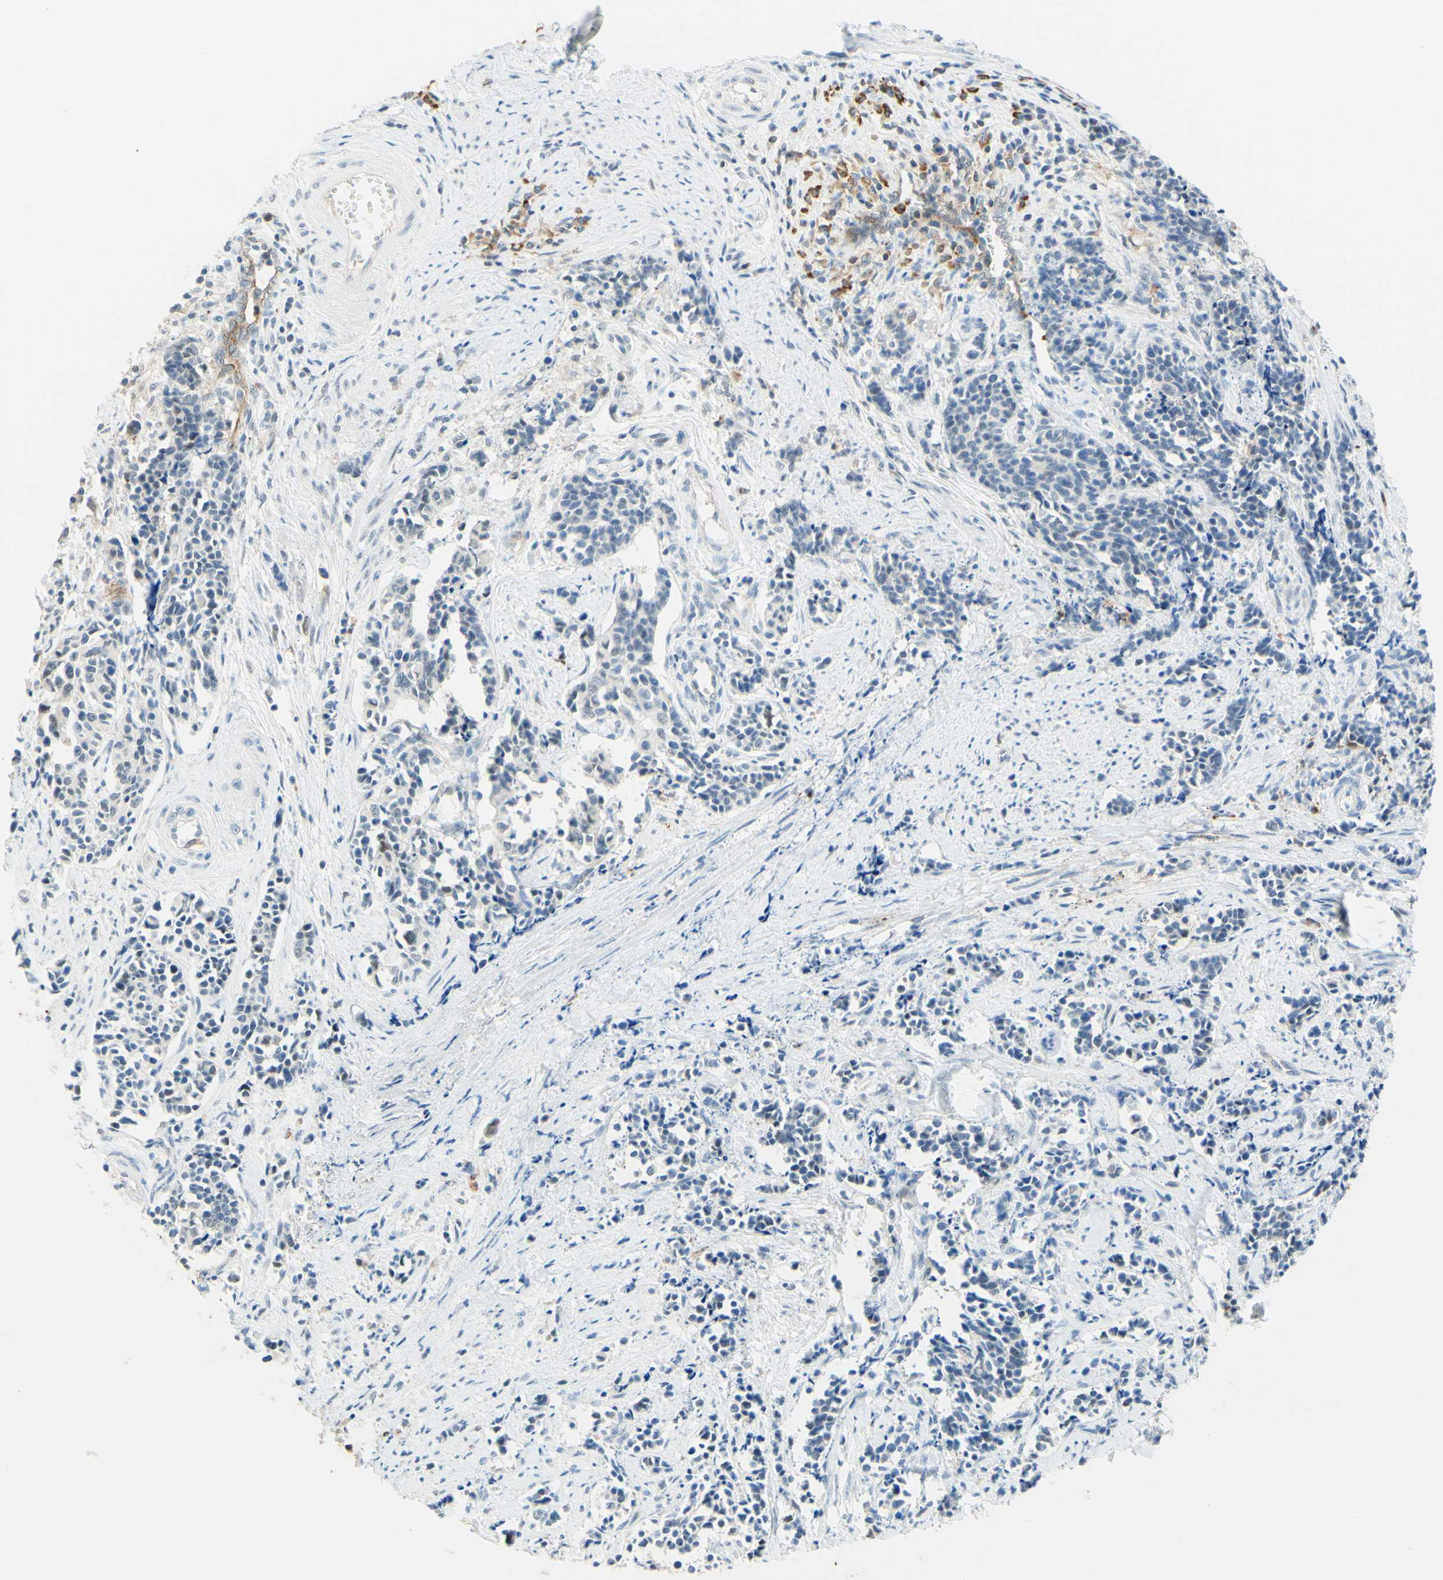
{"staining": {"intensity": "negative", "quantity": "none", "location": "none"}, "tissue": "cervical cancer", "cell_type": "Tumor cells", "image_type": "cancer", "snomed": [{"axis": "morphology", "description": "Normal tissue, NOS"}, {"axis": "morphology", "description": "Squamous cell carcinoma, NOS"}, {"axis": "topography", "description": "Cervix"}], "caption": "A high-resolution histopathology image shows IHC staining of cervical squamous cell carcinoma, which reveals no significant staining in tumor cells.", "gene": "TREM2", "patient": {"sex": "female", "age": 35}}